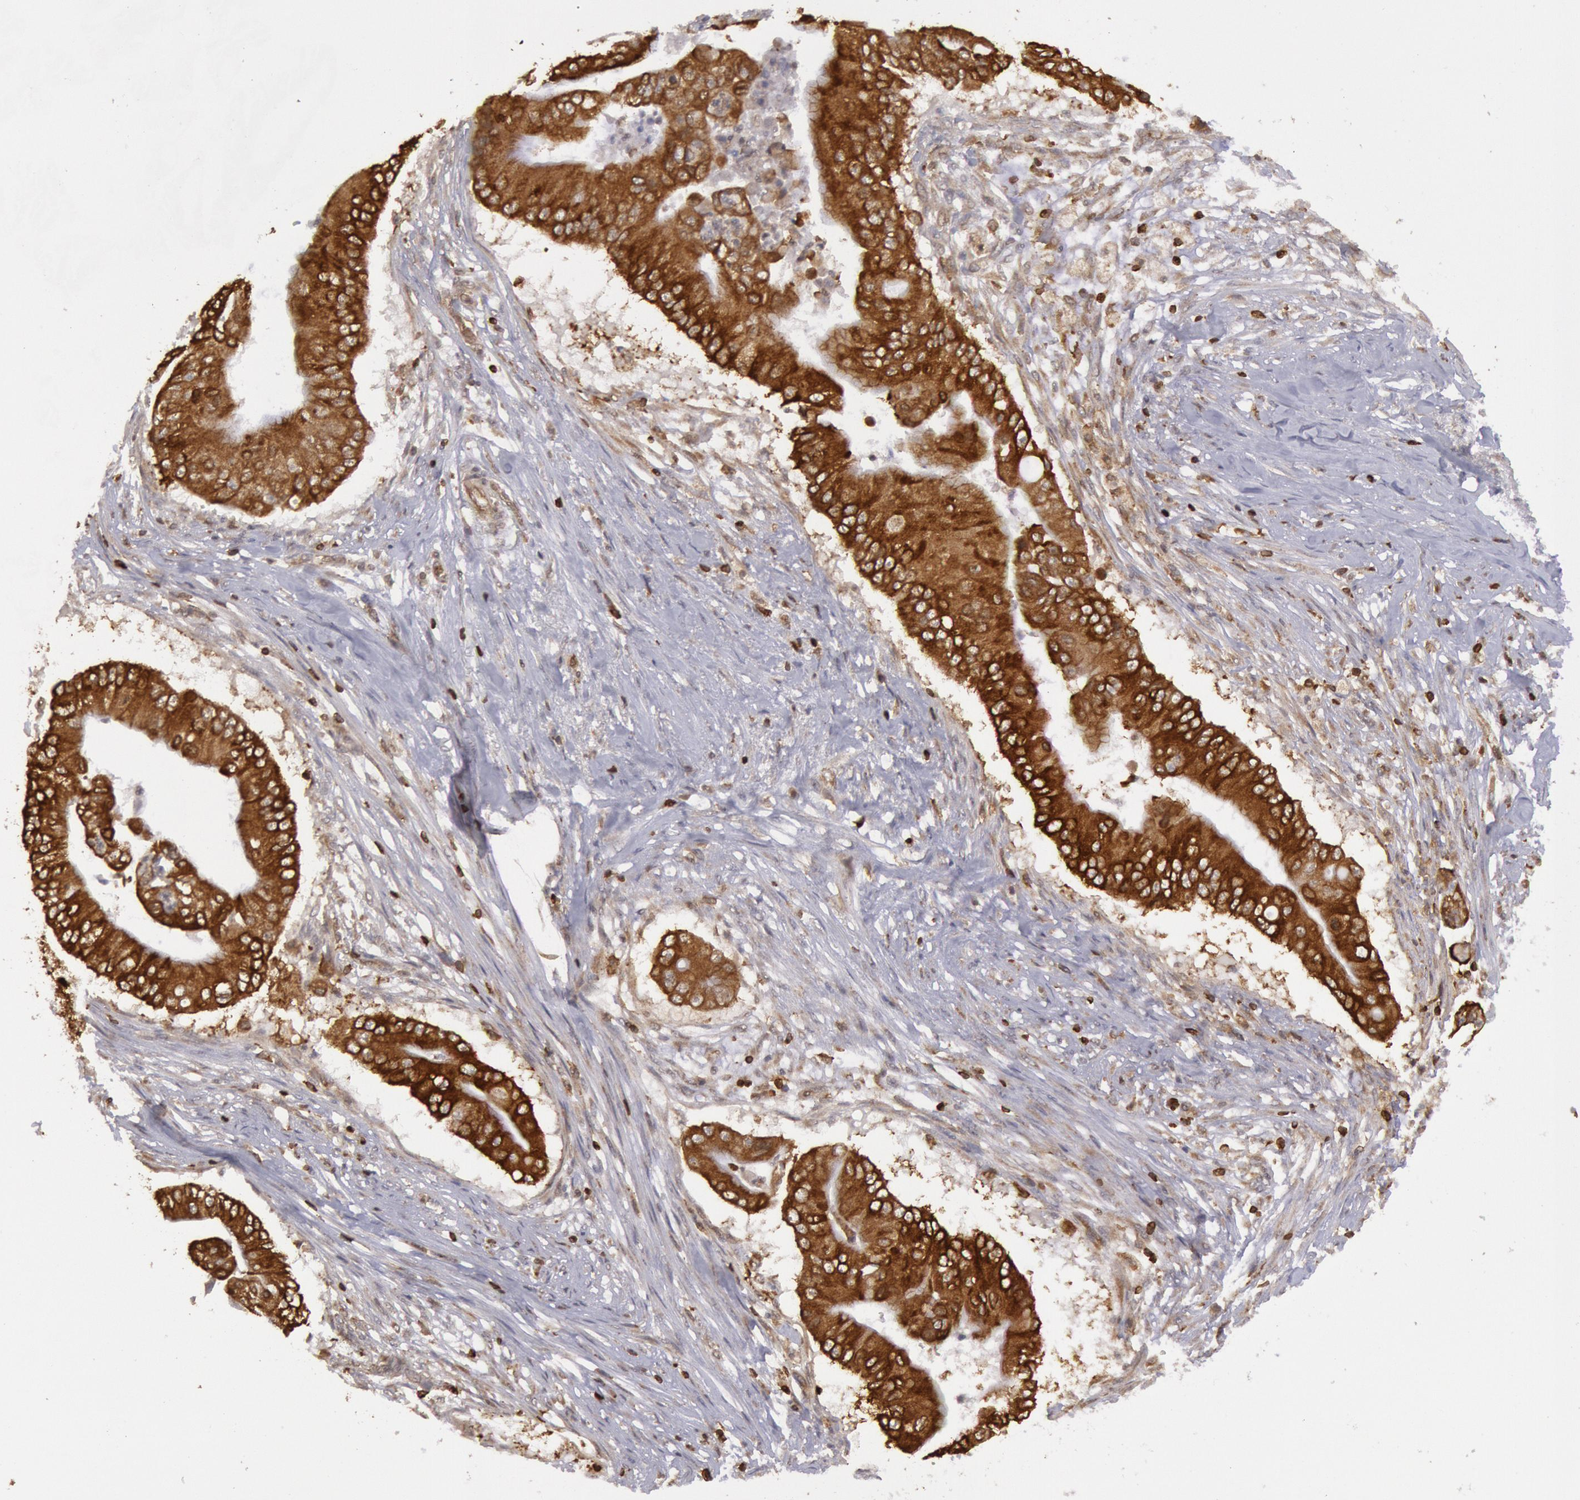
{"staining": {"intensity": "strong", "quantity": ">75%", "location": "cytoplasmic/membranous"}, "tissue": "pancreatic cancer", "cell_type": "Tumor cells", "image_type": "cancer", "snomed": [{"axis": "morphology", "description": "Adenocarcinoma, NOS"}, {"axis": "topography", "description": "Pancreas"}], "caption": "Human pancreatic cancer (adenocarcinoma) stained for a protein (brown) reveals strong cytoplasmic/membranous positive staining in about >75% of tumor cells.", "gene": "TAP2", "patient": {"sex": "male", "age": 62}}